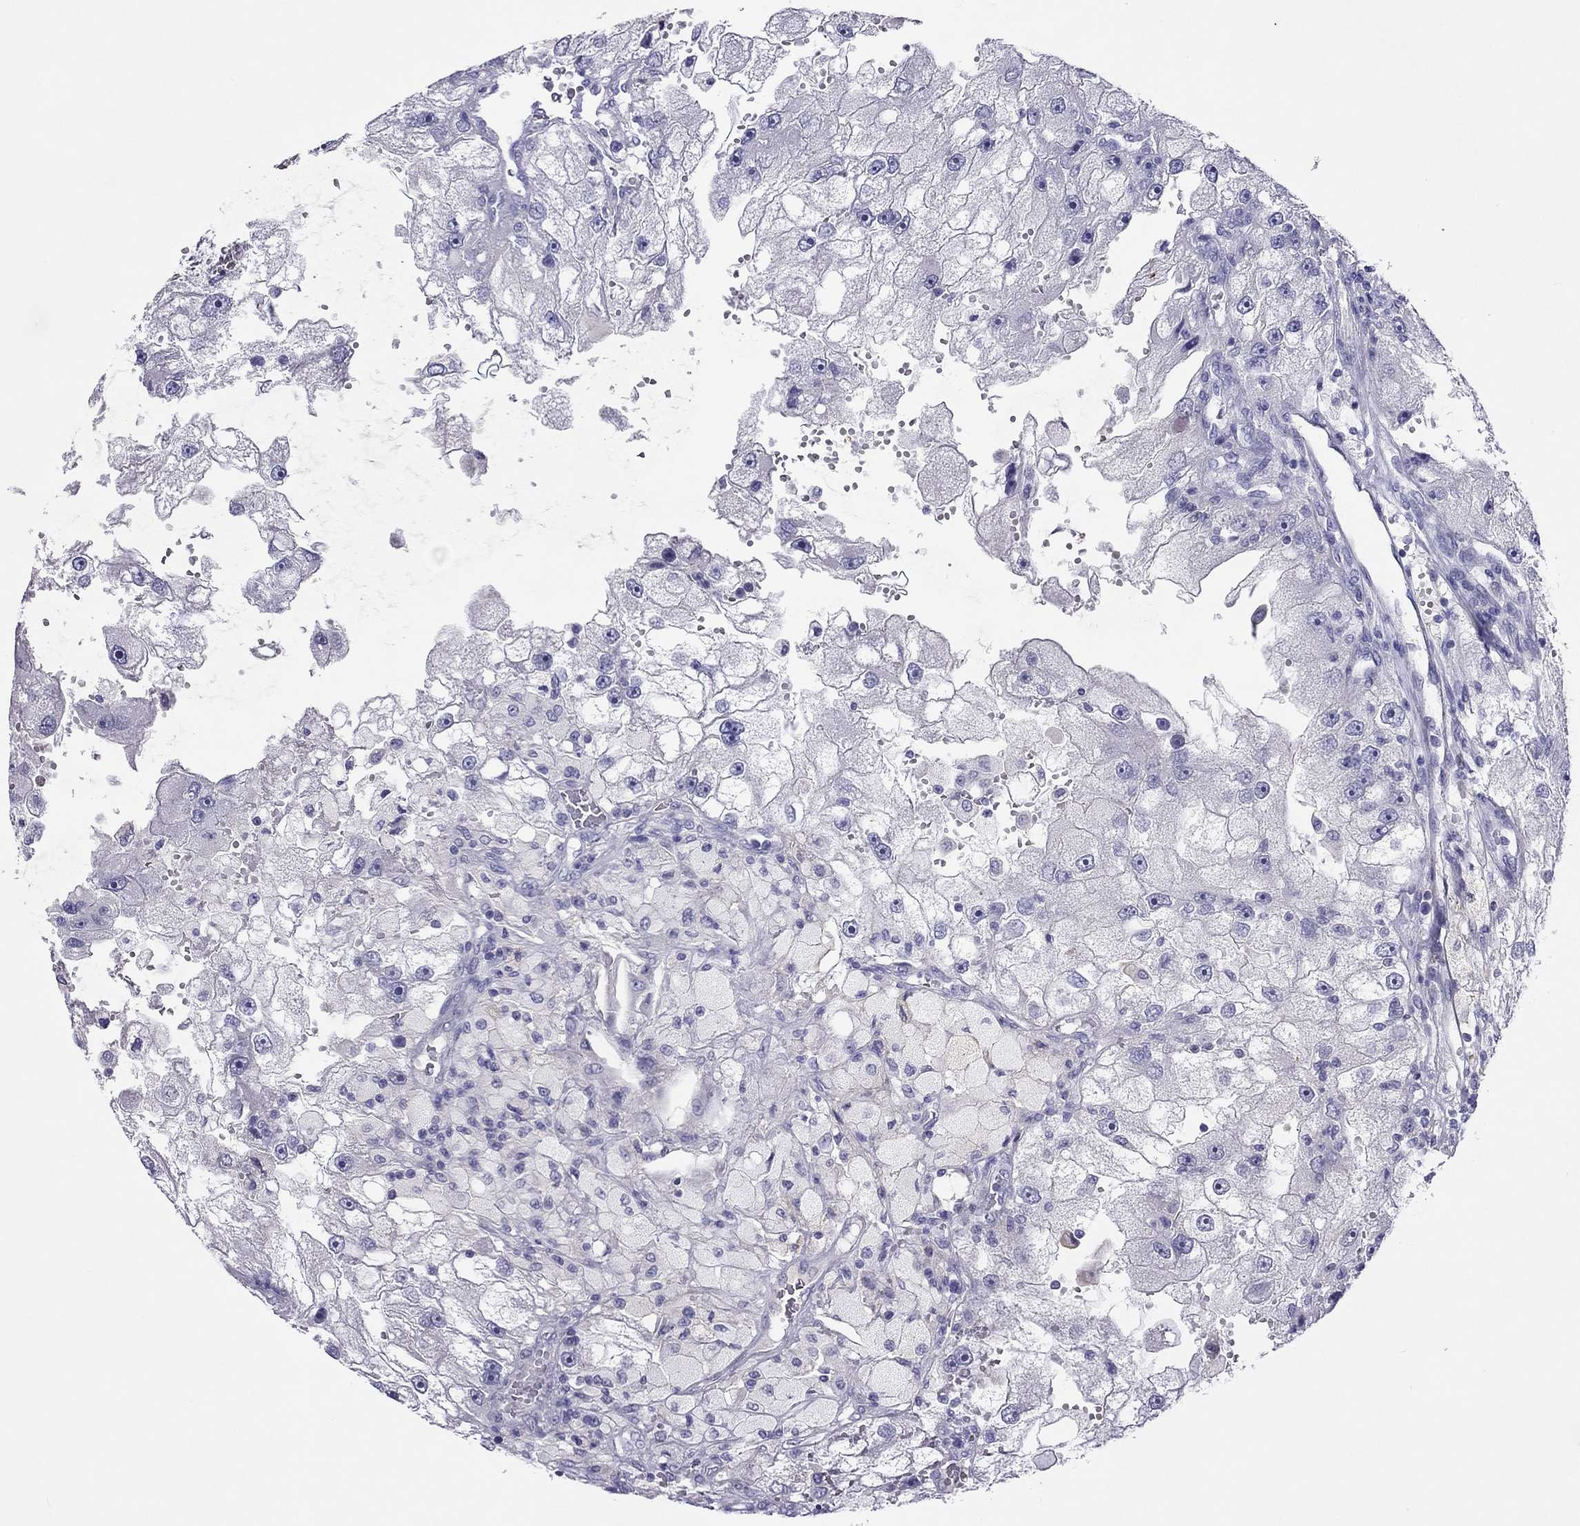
{"staining": {"intensity": "negative", "quantity": "none", "location": "none"}, "tissue": "renal cancer", "cell_type": "Tumor cells", "image_type": "cancer", "snomed": [{"axis": "morphology", "description": "Adenocarcinoma, NOS"}, {"axis": "topography", "description": "Kidney"}], "caption": "A micrograph of human renal cancer is negative for staining in tumor cells.", "gene": "CAPNS2", "patient": {"sex": "male", "age": 63}}